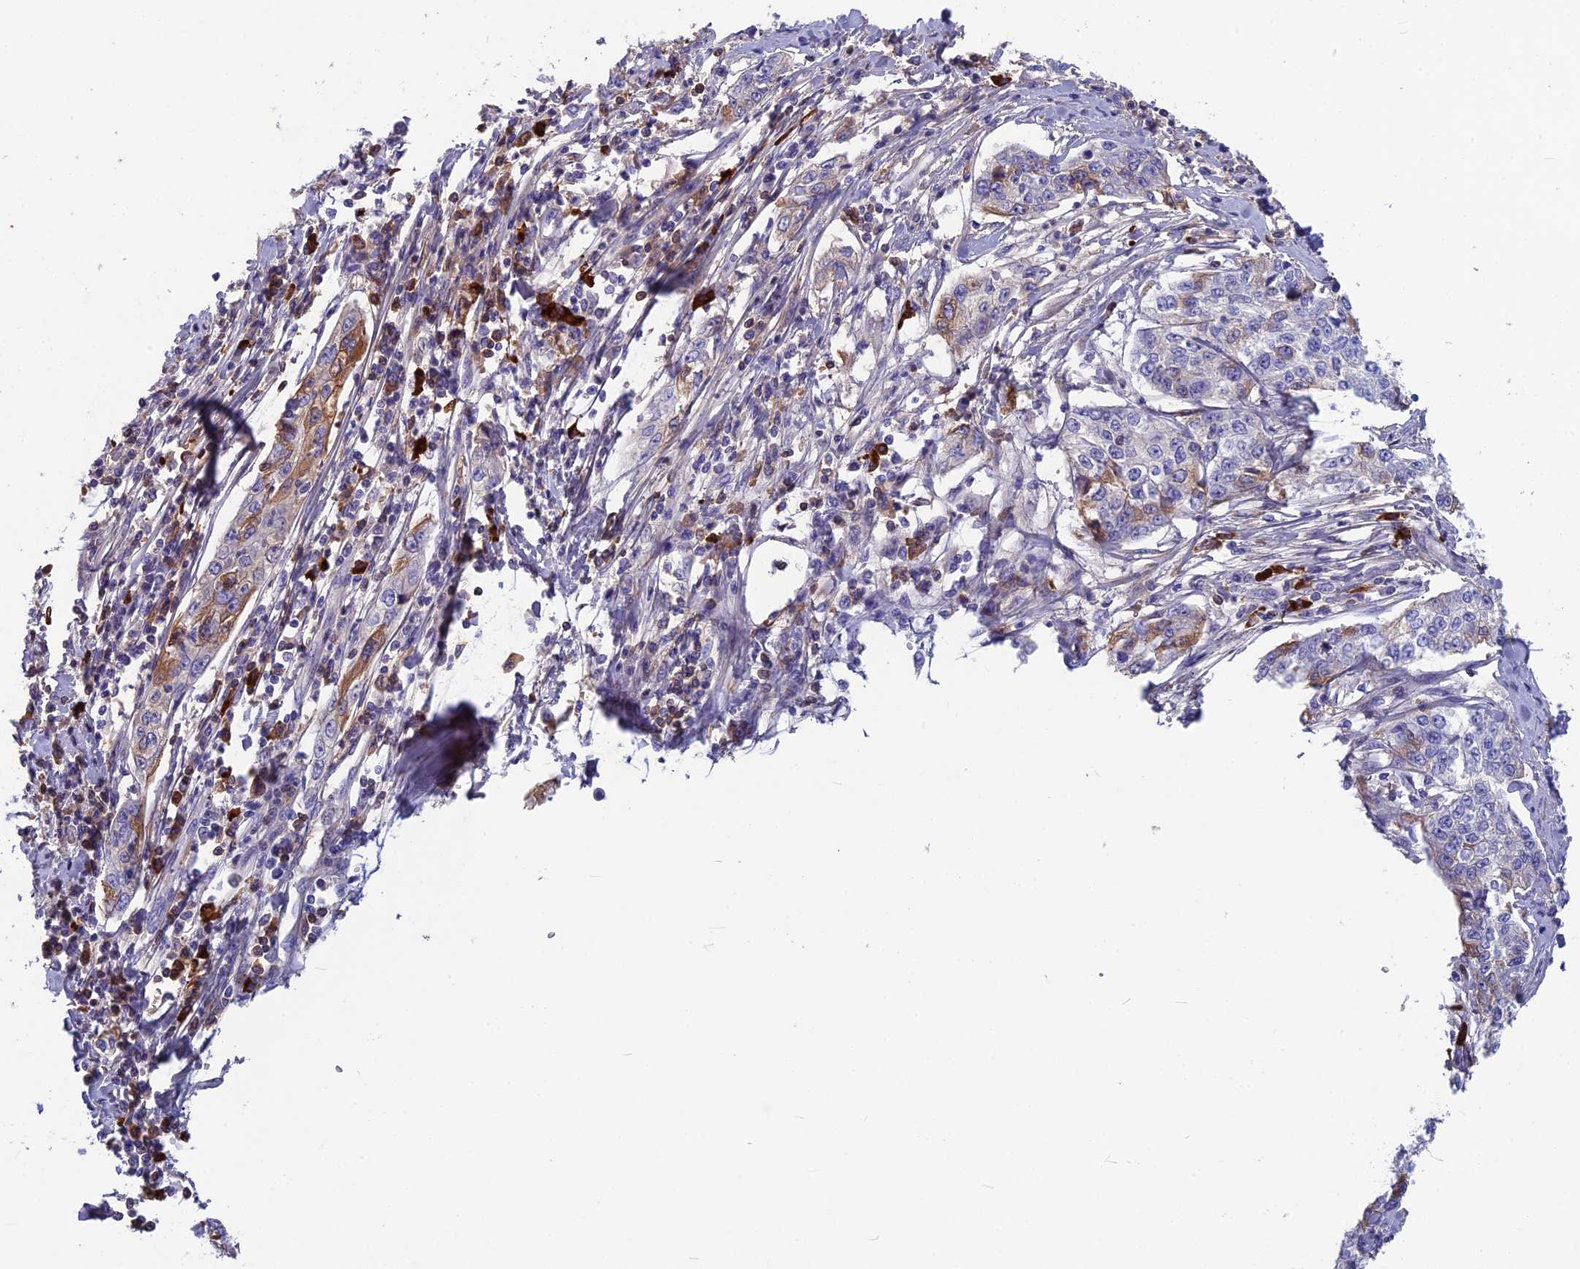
{"staining": {"intensity": "moderate", "quantity": "<25%", "location": "cytoplasmic/membranous"}, "tissue": "cervical cancer", "cell_type": "Tumor cells", "image_type": "cancer", "snomed": [{"axis": "morphology", "description": "Squamous cell carcinoma, NOS"}, {"axis": "topography", "description": "Cervix"}], "caption": "Immunohistochemical staining of human squamous cell carcinoma (cervical) displays moderate cytoplasmic/membranous protein expression in approximately <25% of tumor cells. Ihc stains the protein in brown and the nuclei are stained blue.", "gene": "SNAP91", "patient": {"sex": "female", "age": 35}}